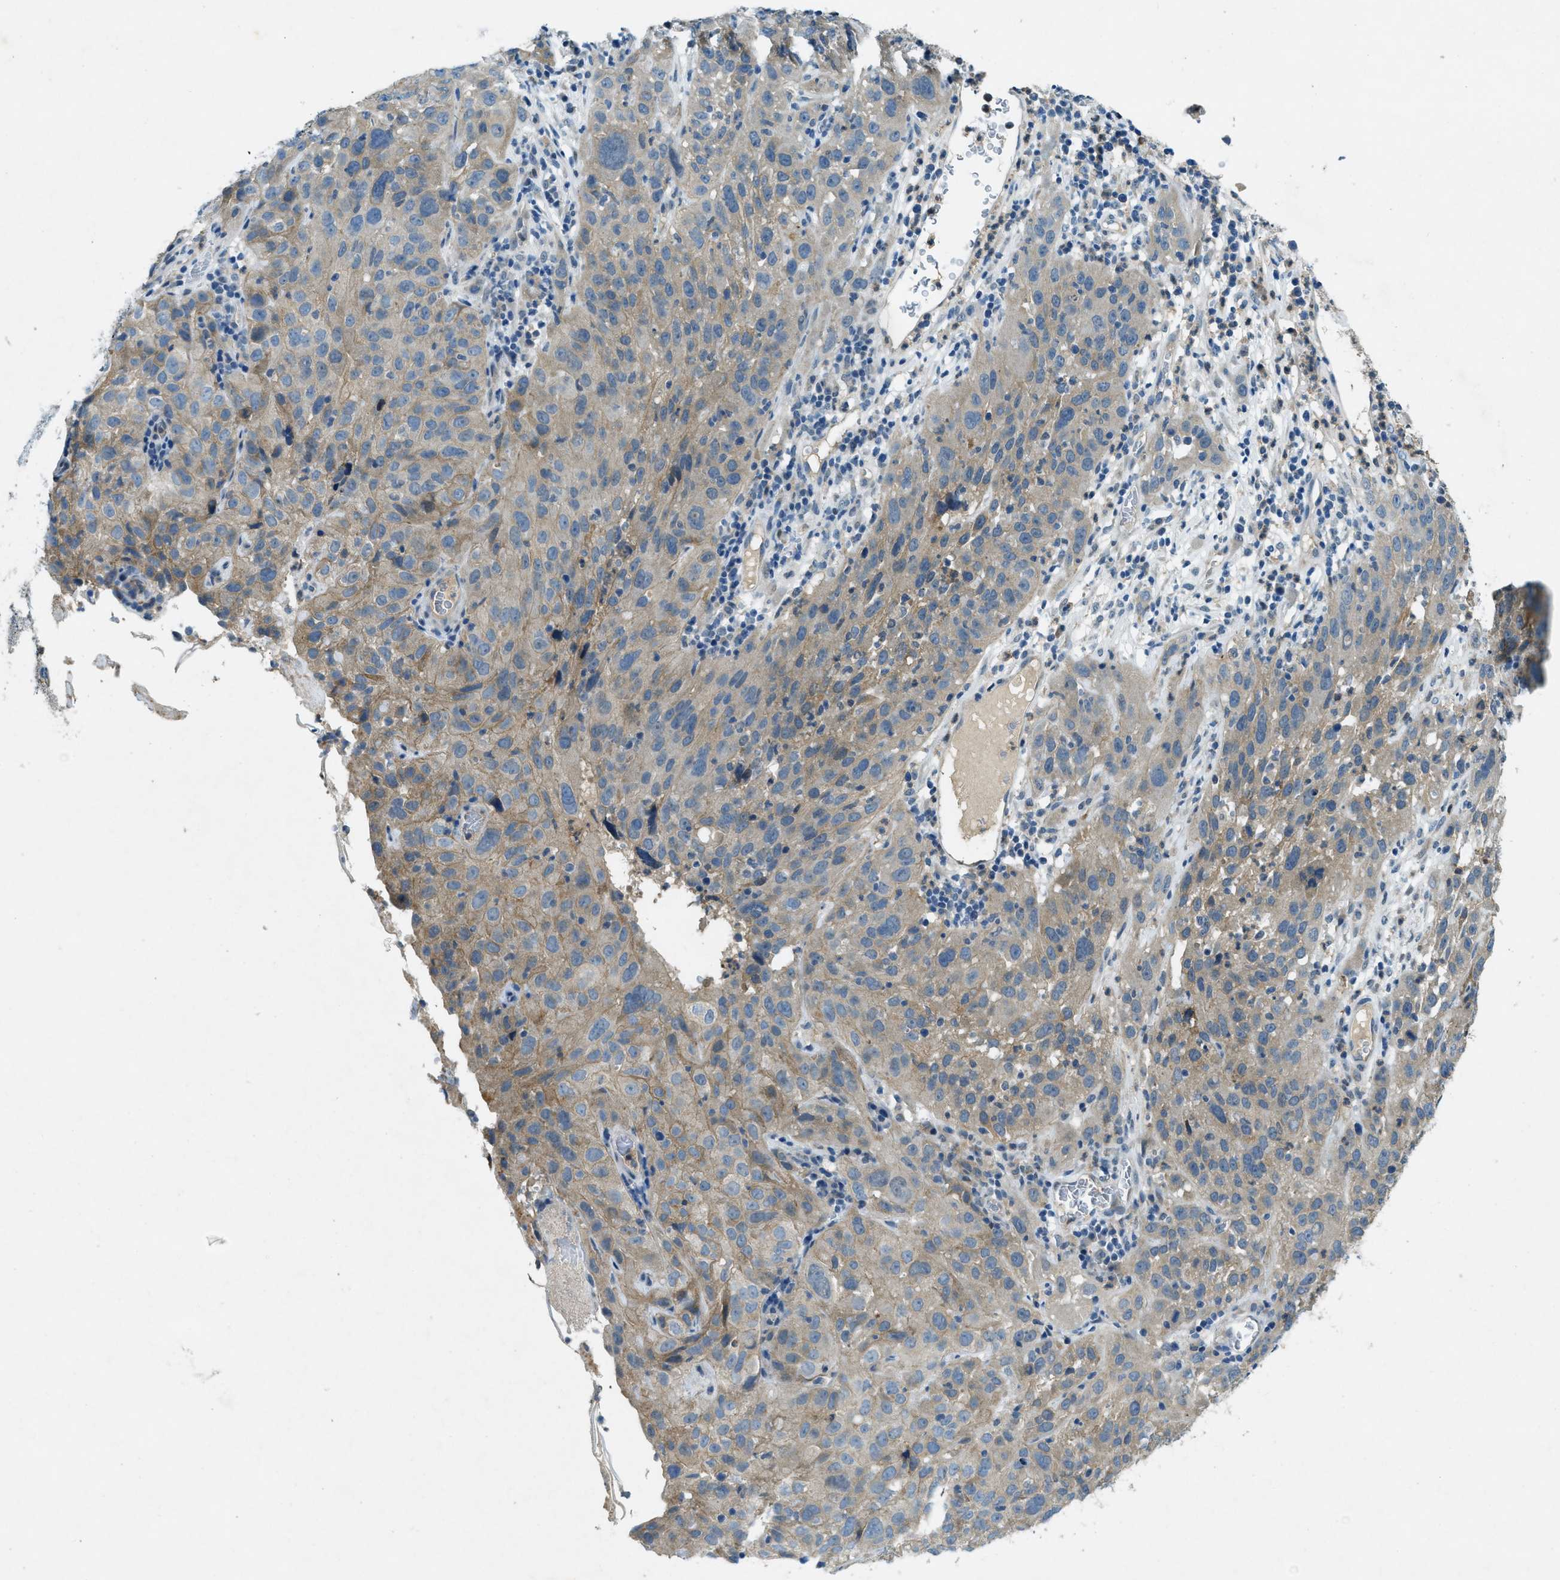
{"staining": {"intensity": "weak", "quantity": "25%-75%", "location": "cytoplasmic/membranous"}, "tissue": "cervical cancer", "cell_type": "Tumor cells", "image_type": "cancer", "snomed": [{"axis": "morphology", "description": "Squamous cell carcinoma, NOS"}, {"axis": "topography", "description": "Cervix"}], "caption": "Protein staining of squamous cell carcinoma (cervical) tissue shows weak cytoplasmic/membranous staining in about 25%-75% of tumor cells.", "gene": "SNX14", "patient": {"sex": "female", "age": 32}}